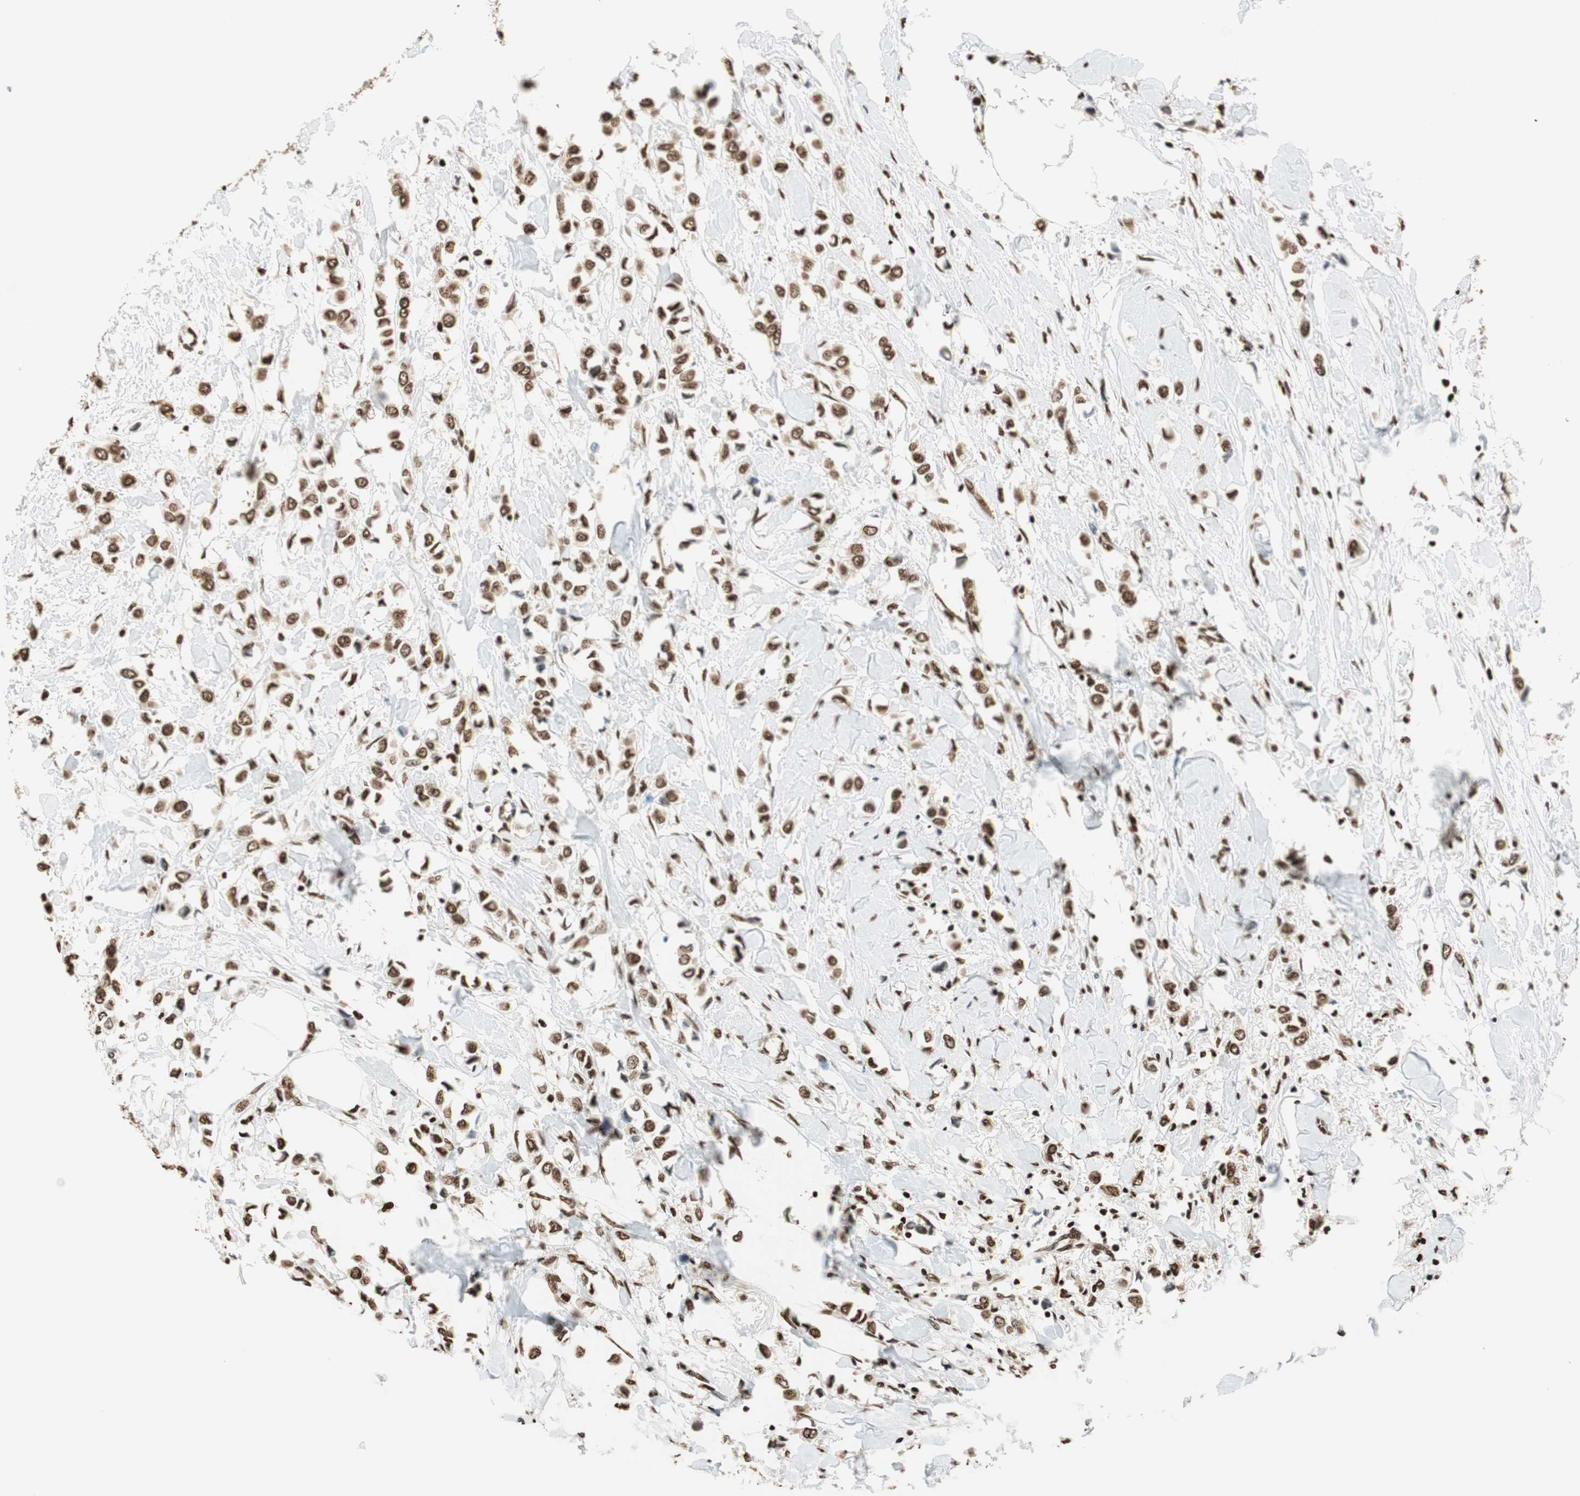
{"staining": {"intensity": "strong", "quantity": ">75%", "location": "nuclear"}, "tissue": "breast cancer", "cell_type": "Tumor cells", "image_type": "cancer", "snomed": [{"axis": "morphology", "description": "Lobular carcinoma"}, {"axis": "topography", "description": "Breast"}], "caption": "Approximately >75% of tumor cells in human breast cancer (lobular carcinoma) reveal strong nuclear protein positivity as visualized by brown immunohistochemical staining.", "gene": "FANCG", "patient": {"sex": "female", "age": 51}}